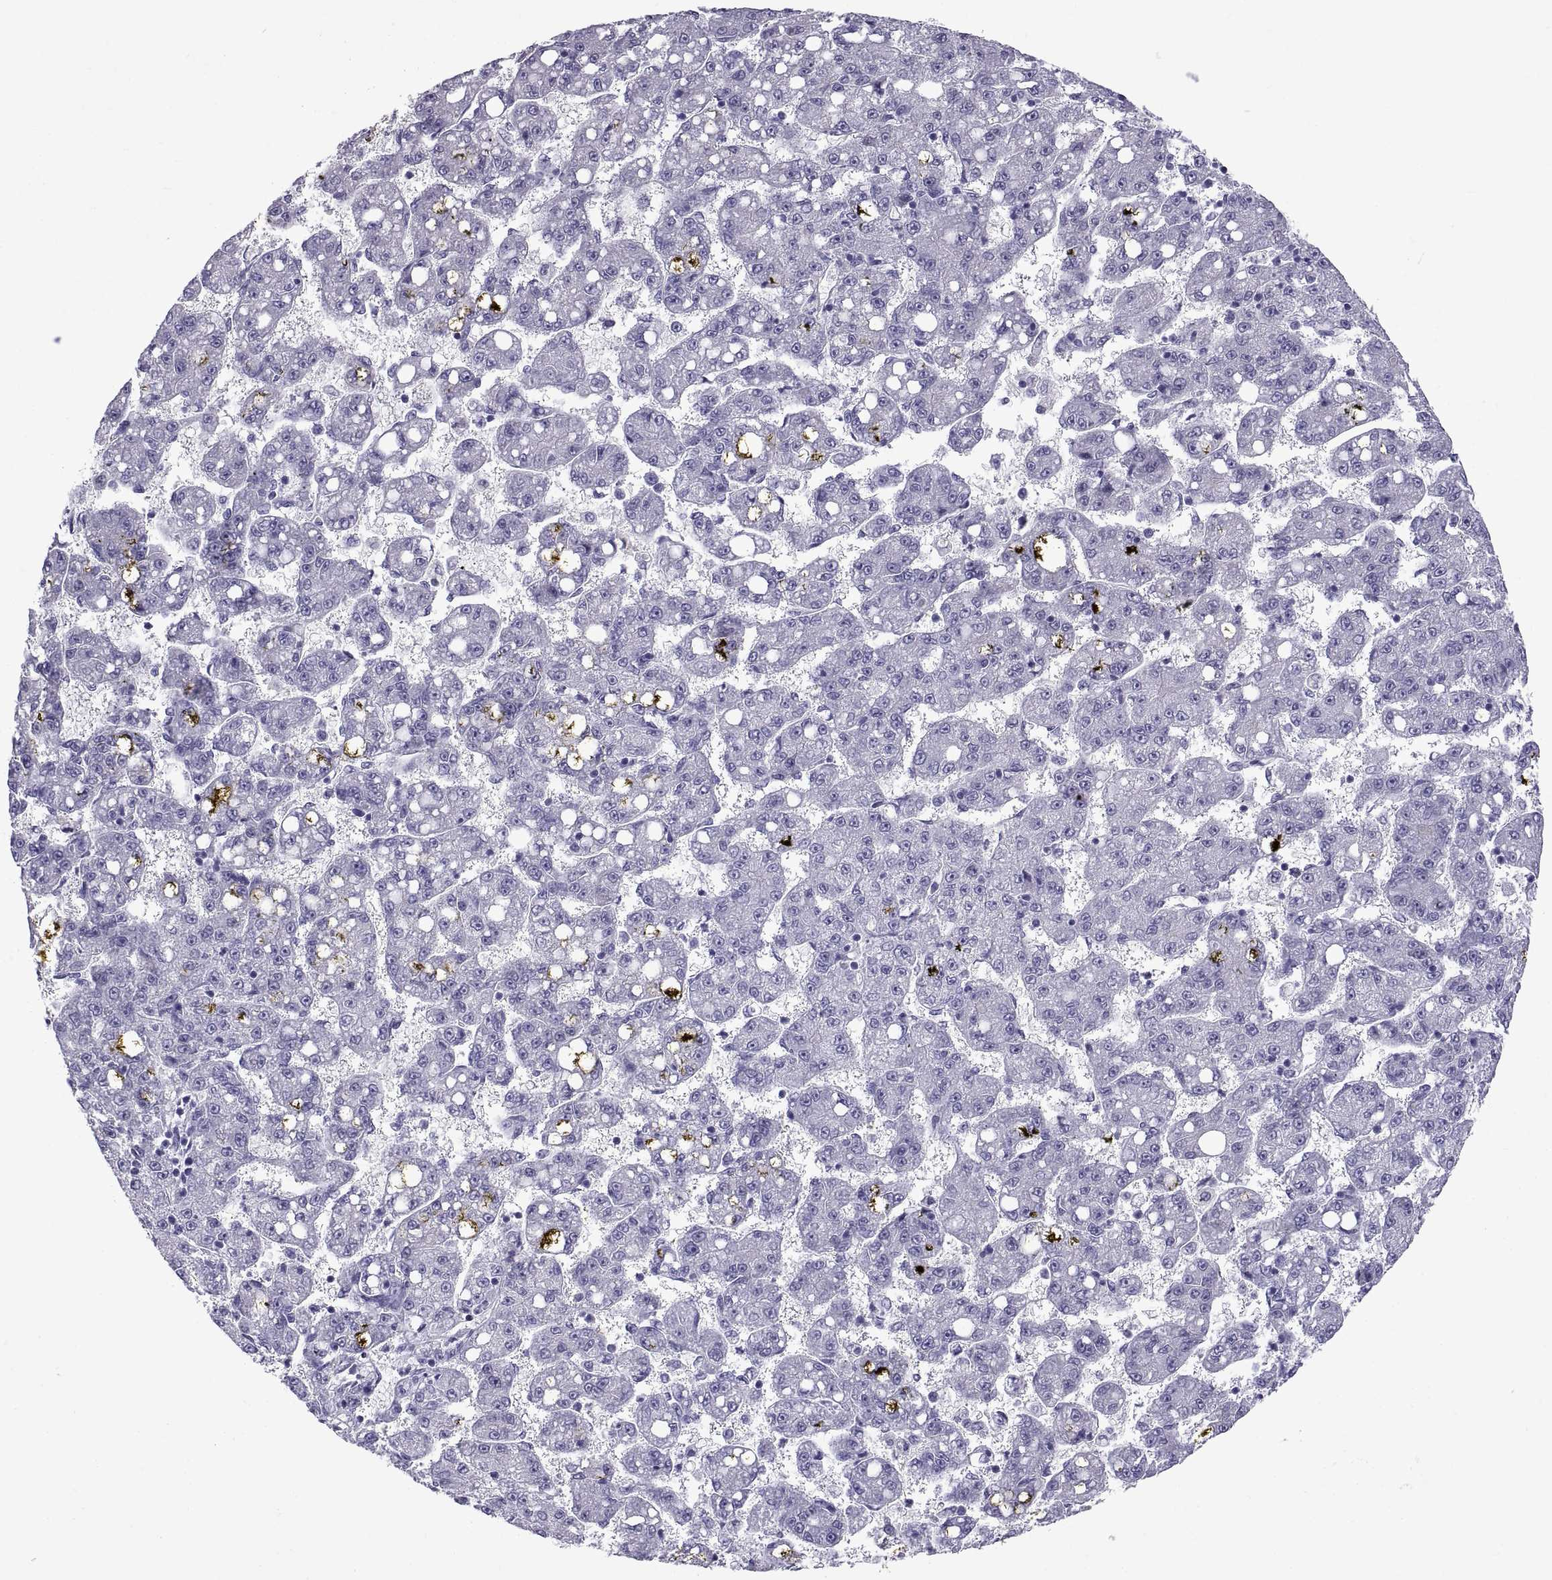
{"staining": {"intensity": "negative", "quantity": "none", "location": "none"}, "tissue": "liver cancer", "cell_type": "Tumor cells", "image_type": "cancer", "snomed": [{"axis": "morphology", "description": "Carcinoma, Hepatocellular, NOS"}, {"axis": "topography", "description": "Liver"}], "caption": "Micrograph shows no protein staining in tumor cells of liver cancer (hepatocellular carcinoma) tissue. (DAB IHC with hematoxylin counter stain).", "gene": "SPDYE1", "patient": {"sex": "female", "age": 65}}